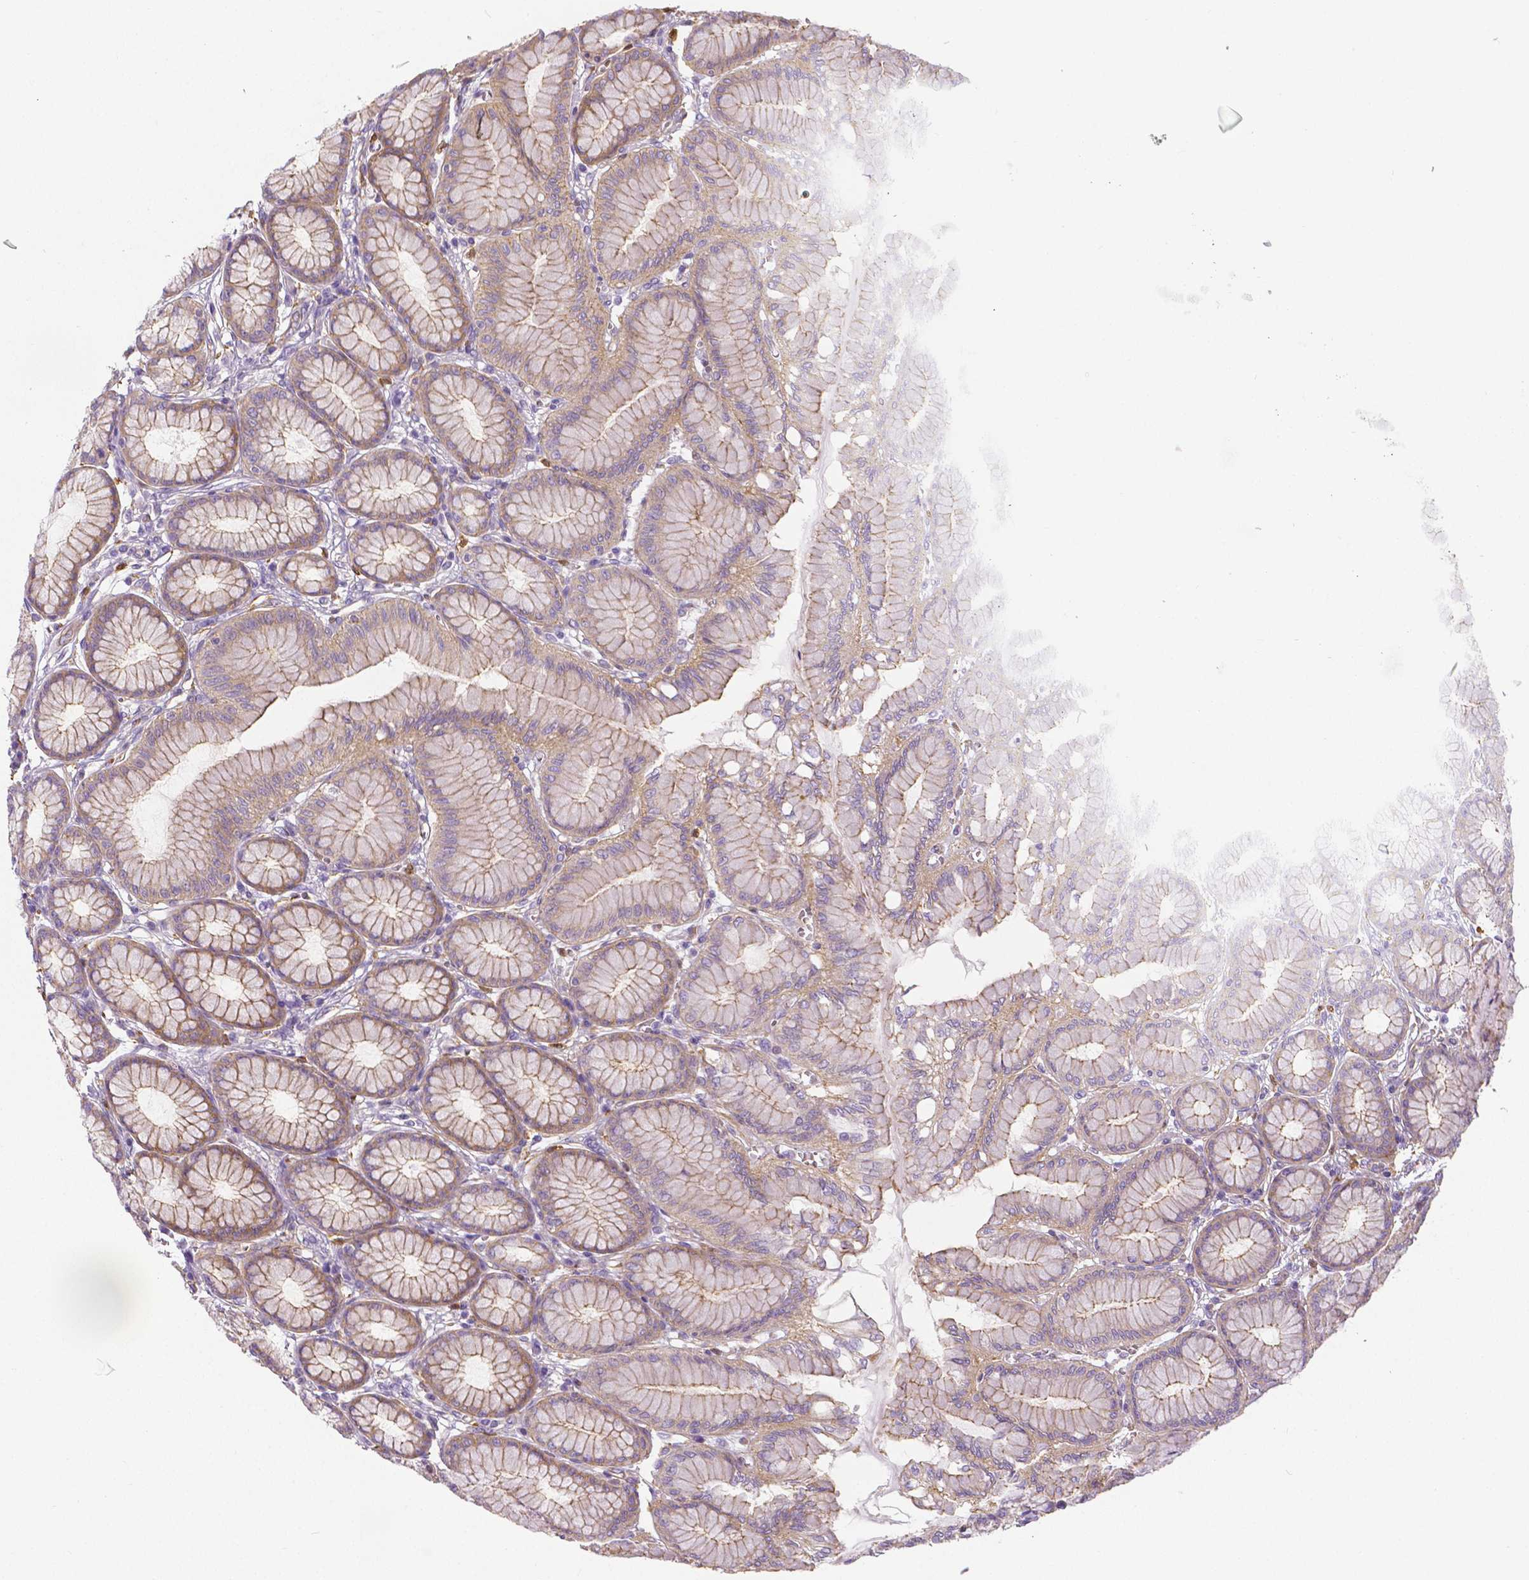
{"staining": {"intensity": "weak", "quantity": "25%-75%", "location": "cytoplasmic/membranous"}, "tissue": "stomach", "cell_type": "Glandular cells", "image_type": "normal", "snomed": [{"axis": "morphology", "description": "Normal tissue, NOS"}, {"axis": "topography", "description": "Stomach"}, {"axis": "topography", "description": "Stomach, lower"}], "caption": "This image shows immunohistochemistry (IHC) staining of benign human stomach, with low weak cytoplasmic/membranous staining in approximately 25%-75% of glandular cells.", "gene": "CRMP1", "patient": {"sex": "male", "age": 76}}